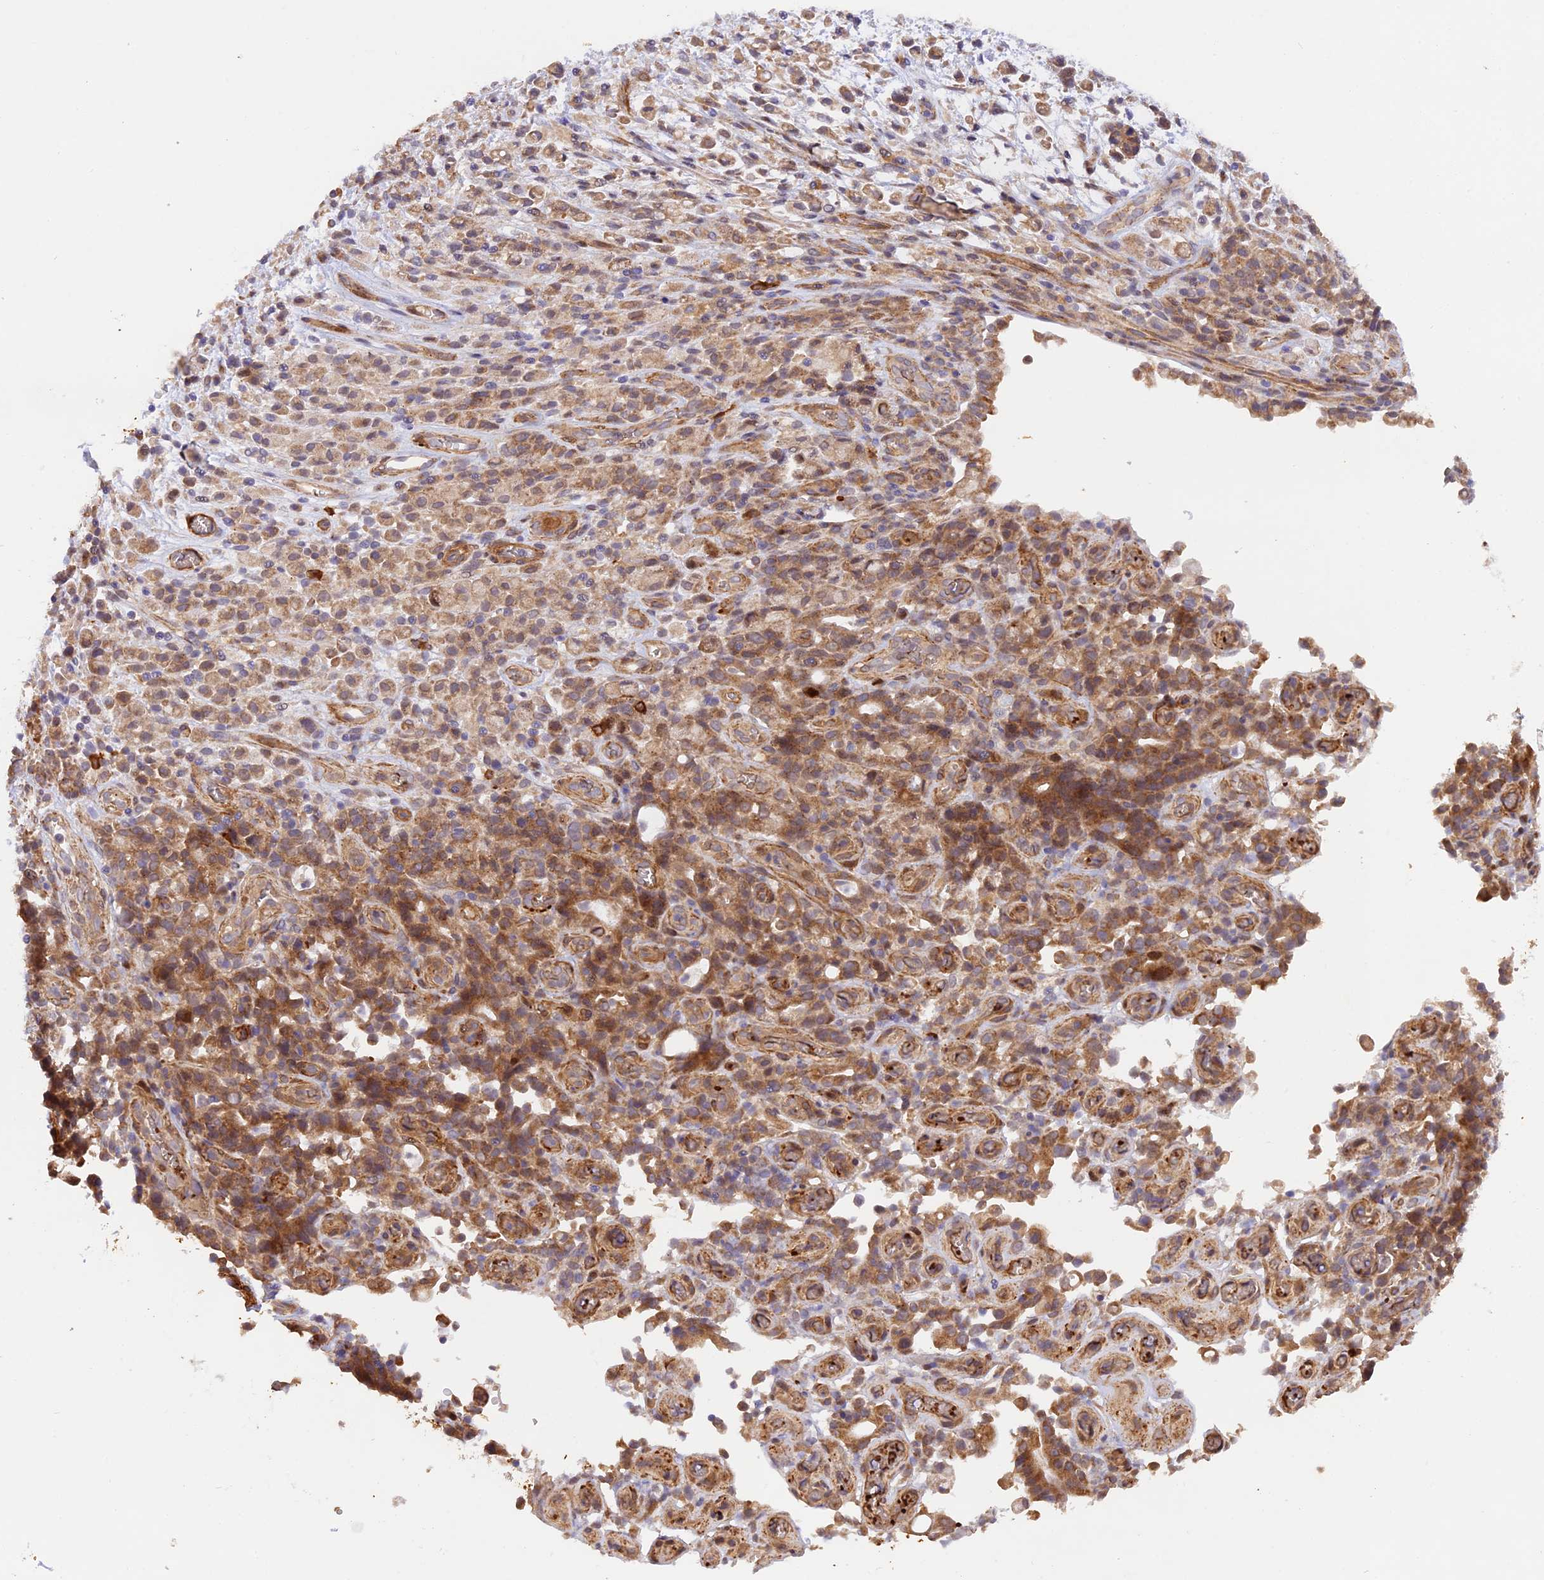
{"staining": {"intensity": "moderate", "quantity": ">75%", "location": "cytoplasmic/membranous"}, "tissue": "stomach cancer", "cell_type": "Tumor cells", "image_type": "cancer", "snomed": [{"axis": "morphology", "description": "Adenocarcinoma, NOS"}, {"axis": "topography", "description": "Stomach"}], "caption": "Moderate cytoplasmic/membranous protein staining is appreciated in approximately >75% of tumor cells in stomach adenocarcinoma. (DAB = brown stain, brightfield microscopy at high magnification).", "gene": "WDFY4", "patient": {"sex": "female", "age": 60}}